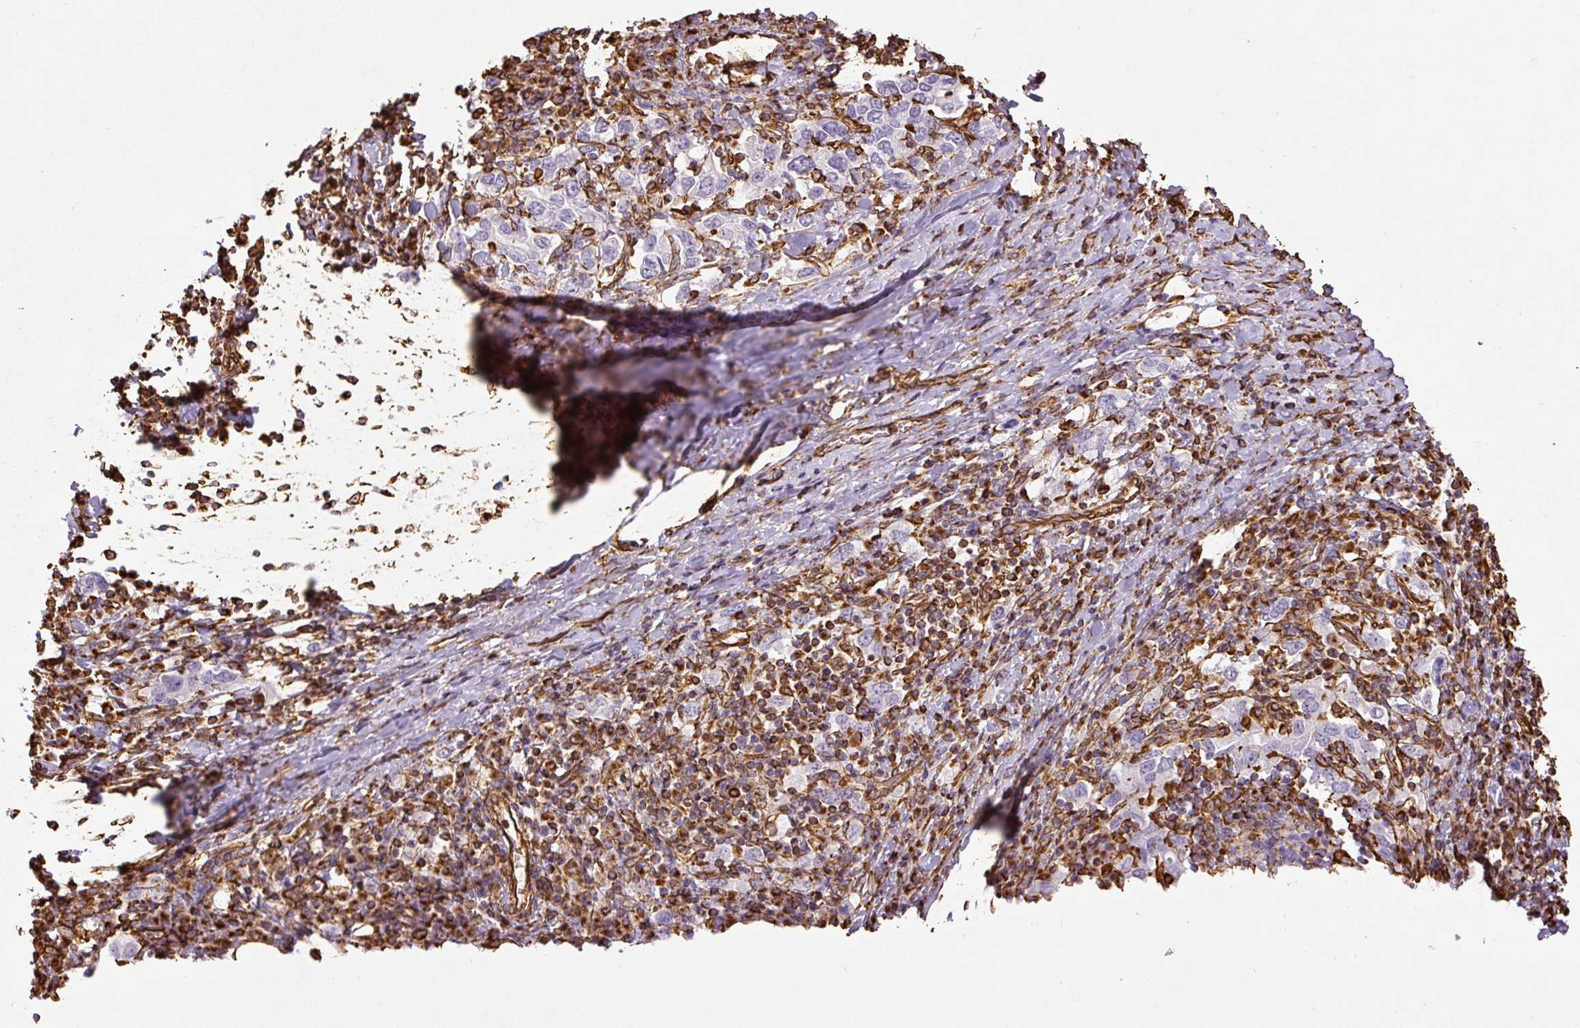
{"staining": {"intensity": "negative", "quantity": "none", "location": "none"}, "tissue": "stomach cancer", "cell_type": "Tumor cells", "image_type": "cancer", "snomed": [{"axis": "morphology", "description": "Adenocarcinoma, NOS"}, {"axis": "topography", "description": "Stomach, upper"}, {"axis": "topography", "description": "Stomach"}], "caption": "There is no significant positivity in tumor cells of stomach cancer.", "gene": "VIM", "patient": {"sex": "male", "age": 62}}